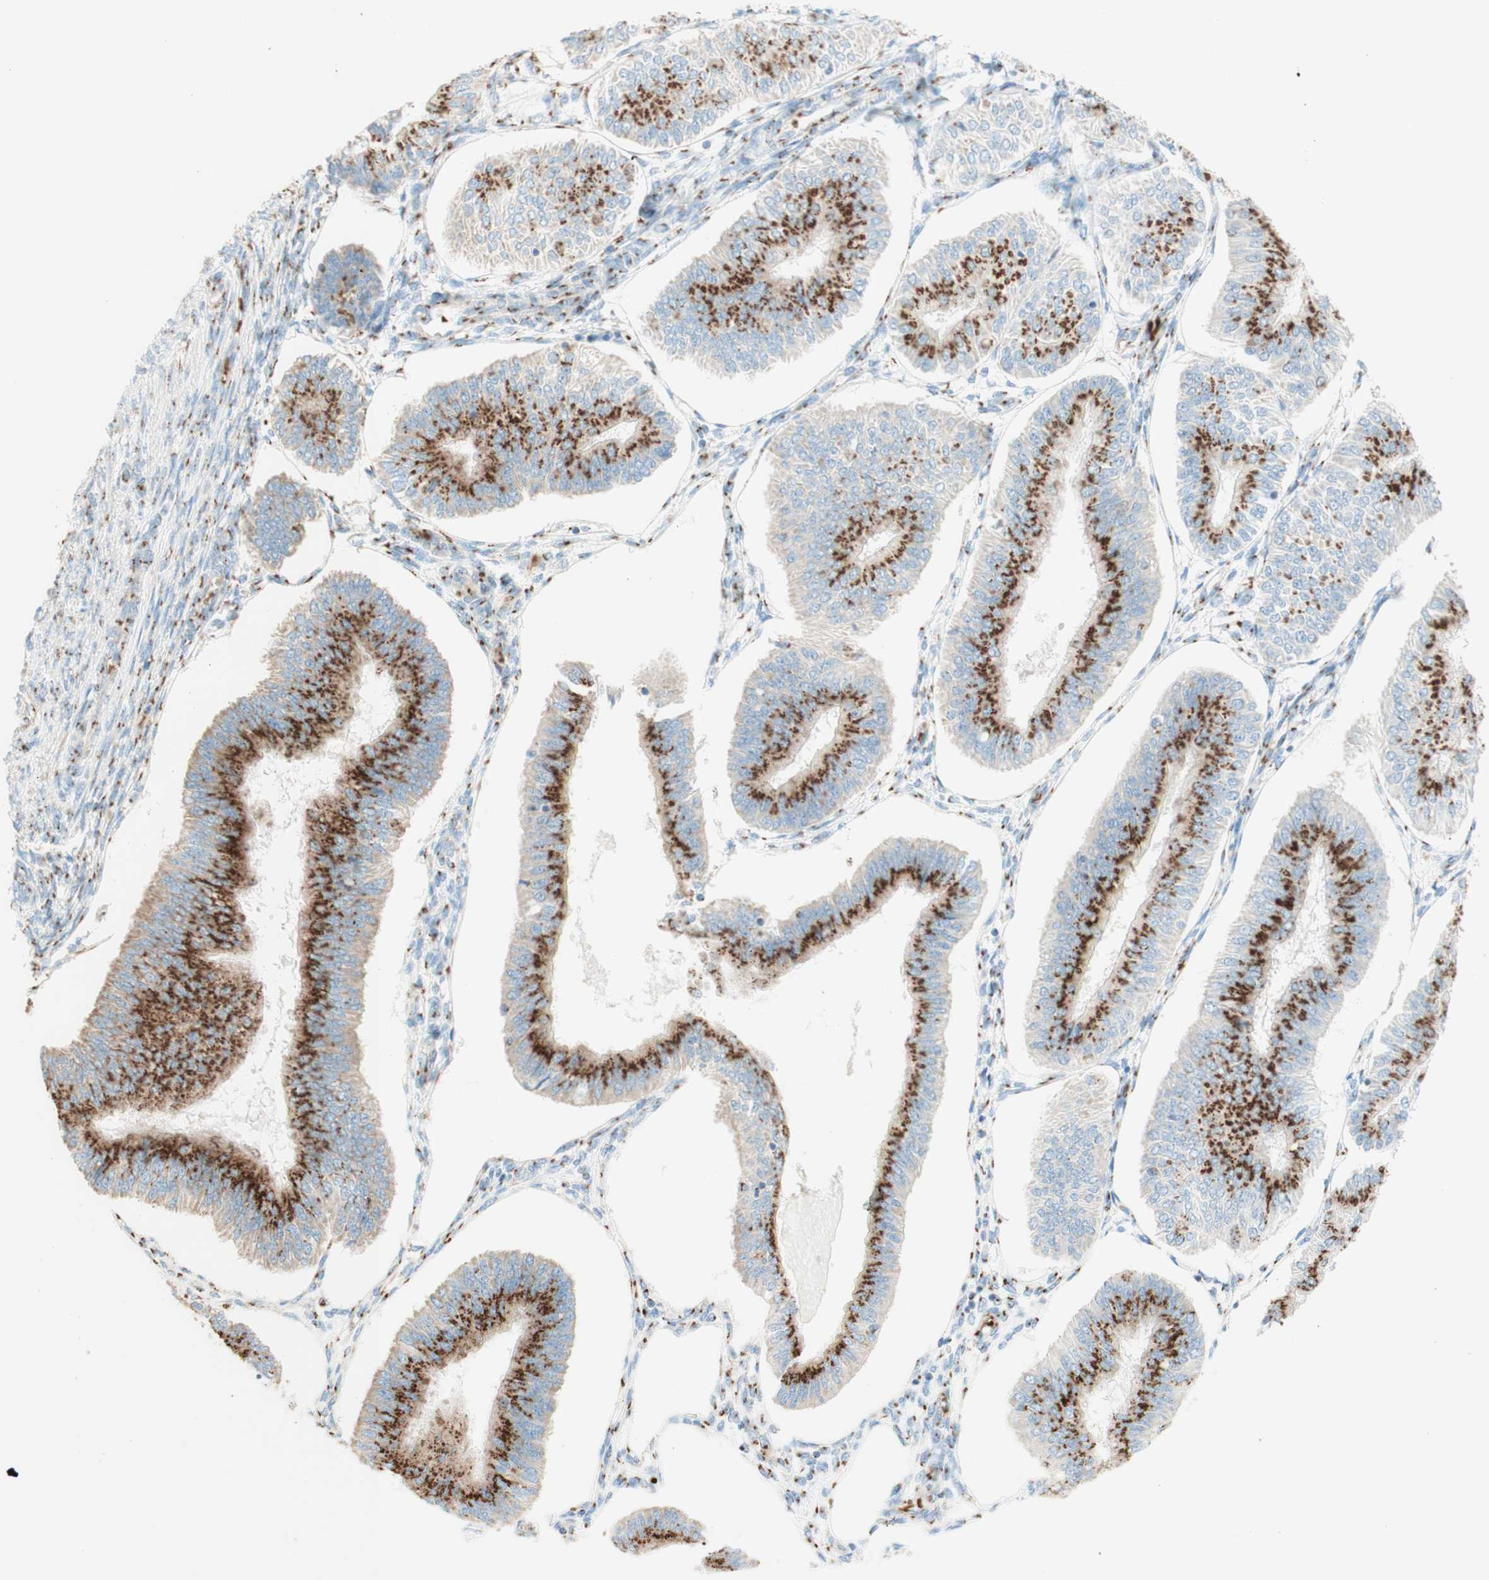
{"staining": {"intensity": "strong", "quantity": ">75%", "location": "cytoplasmic/membranous"}, "tissue": "endometrial cancer", "cell_type": "Tumor cells", "image_type": "cancer", "snomed": [{"axis": "morphology", "description": "Adenocarcinoma, NOS"}, {"axis": "topography", "description": "Endometrium"}], "caption": "This is a micrograph of immunohistochemistry (IHC) staining of endometrial adenocarcinoma, which shows strong staining in the cytoplasmic/membranous of tumor cells.", "gene": "GOLGB1", "patient": {"sex": "female", "age": 58}}